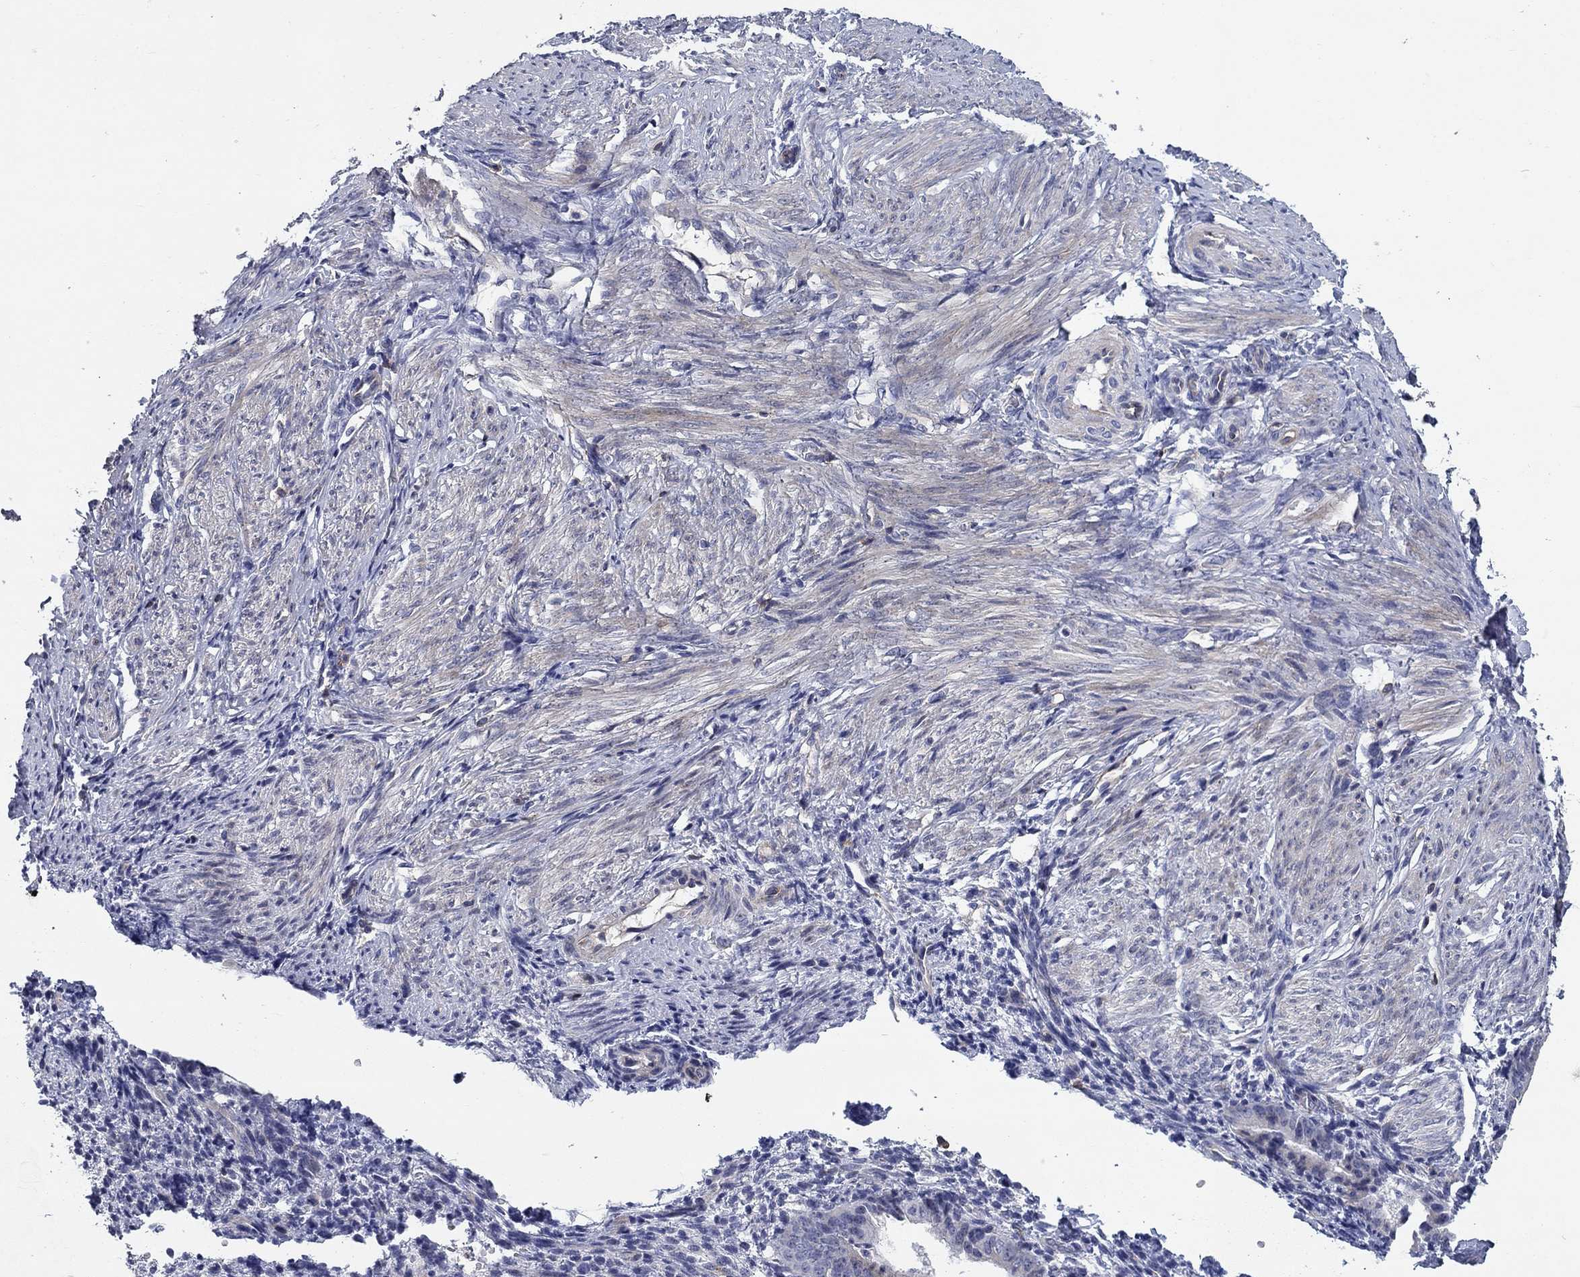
{"staining": {"intensity": "negative", "quantity": "none", "location": "none"}, "tissue": "endometrium", "cell_type": "Cells in endometrial stroma", "image_type": "normal", "snomed": [{"axis": "morphology", "description": "Normal tissue, NOS"}, {"axis": "topography", "description": "Endometrium"}], "caption": "The photomicrograph demonstrates no staining of cells in endometrial stroma in normal endometrium. (DAB (3,3'-diaminobenzidine) immunohistochemistry (IHC), high magnification).", "gene": "SIT1", "patient": {"sex": "female", "age": 47}}